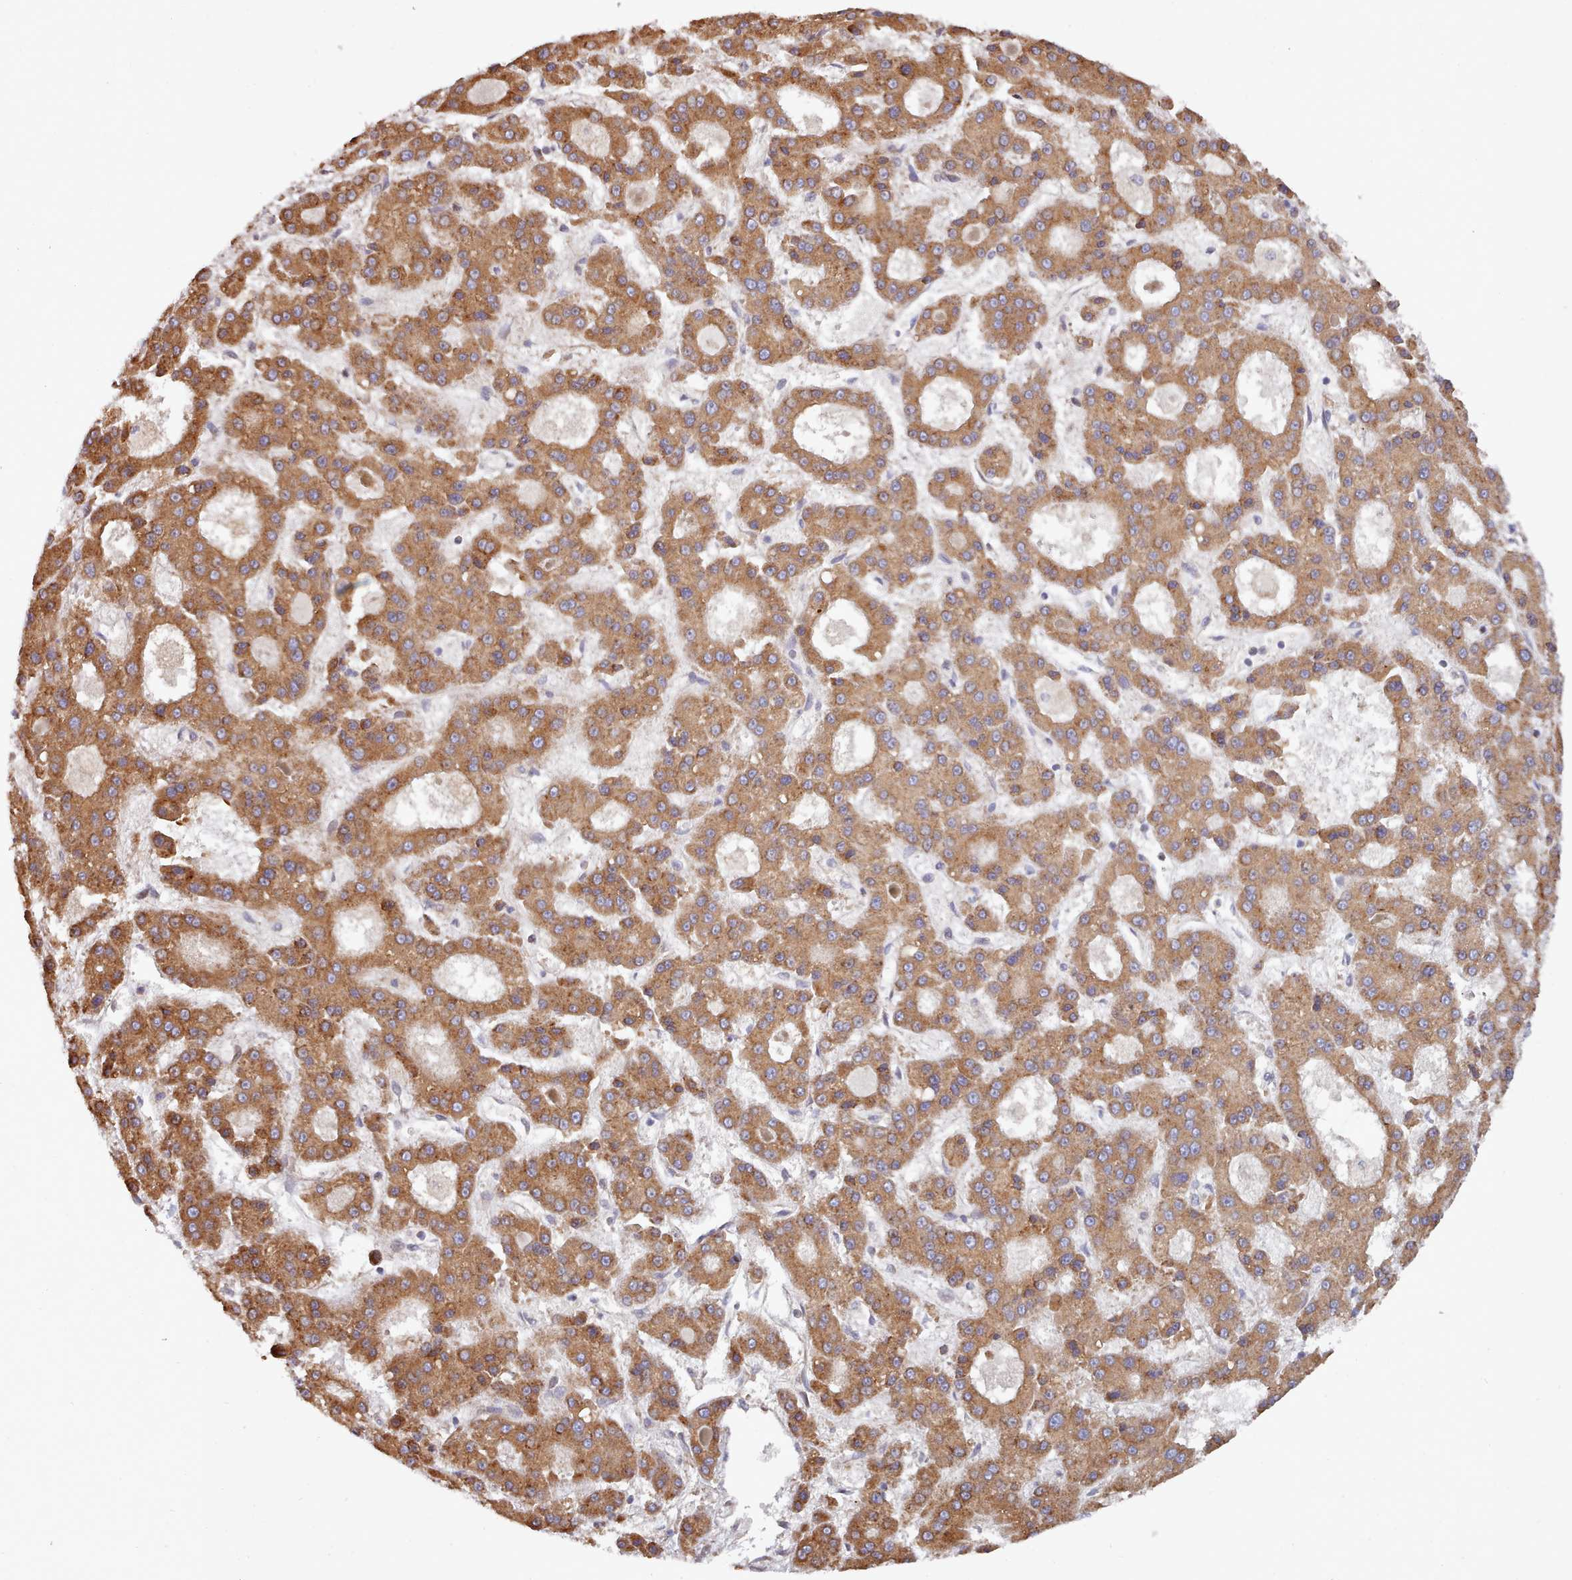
{"staining": {"intensity": "moderate", "quantity": ">75%", "location": "cytoplasmic/membranous"}, "tissue": "liver cancer", "cell_type": "Tumor cells", "image_type": "cancer", "snomed": [{"axis": "morphology", "description": "Carcinoma, Hepatocellular, NOS"}, {"axis": "topography", "description": "Liver"}], "caption": "IHC of liver cancer (hepatocellular carcinoma) demonstrates medium levels of moderate cytoplasmic/membranous expression in approximately >75% of tumor cells. The protein of interest is shown in brown color, while the nuclei are stained blue.", "gene": "TRIM26", "patient": {"sex": "male", "age": 70}}